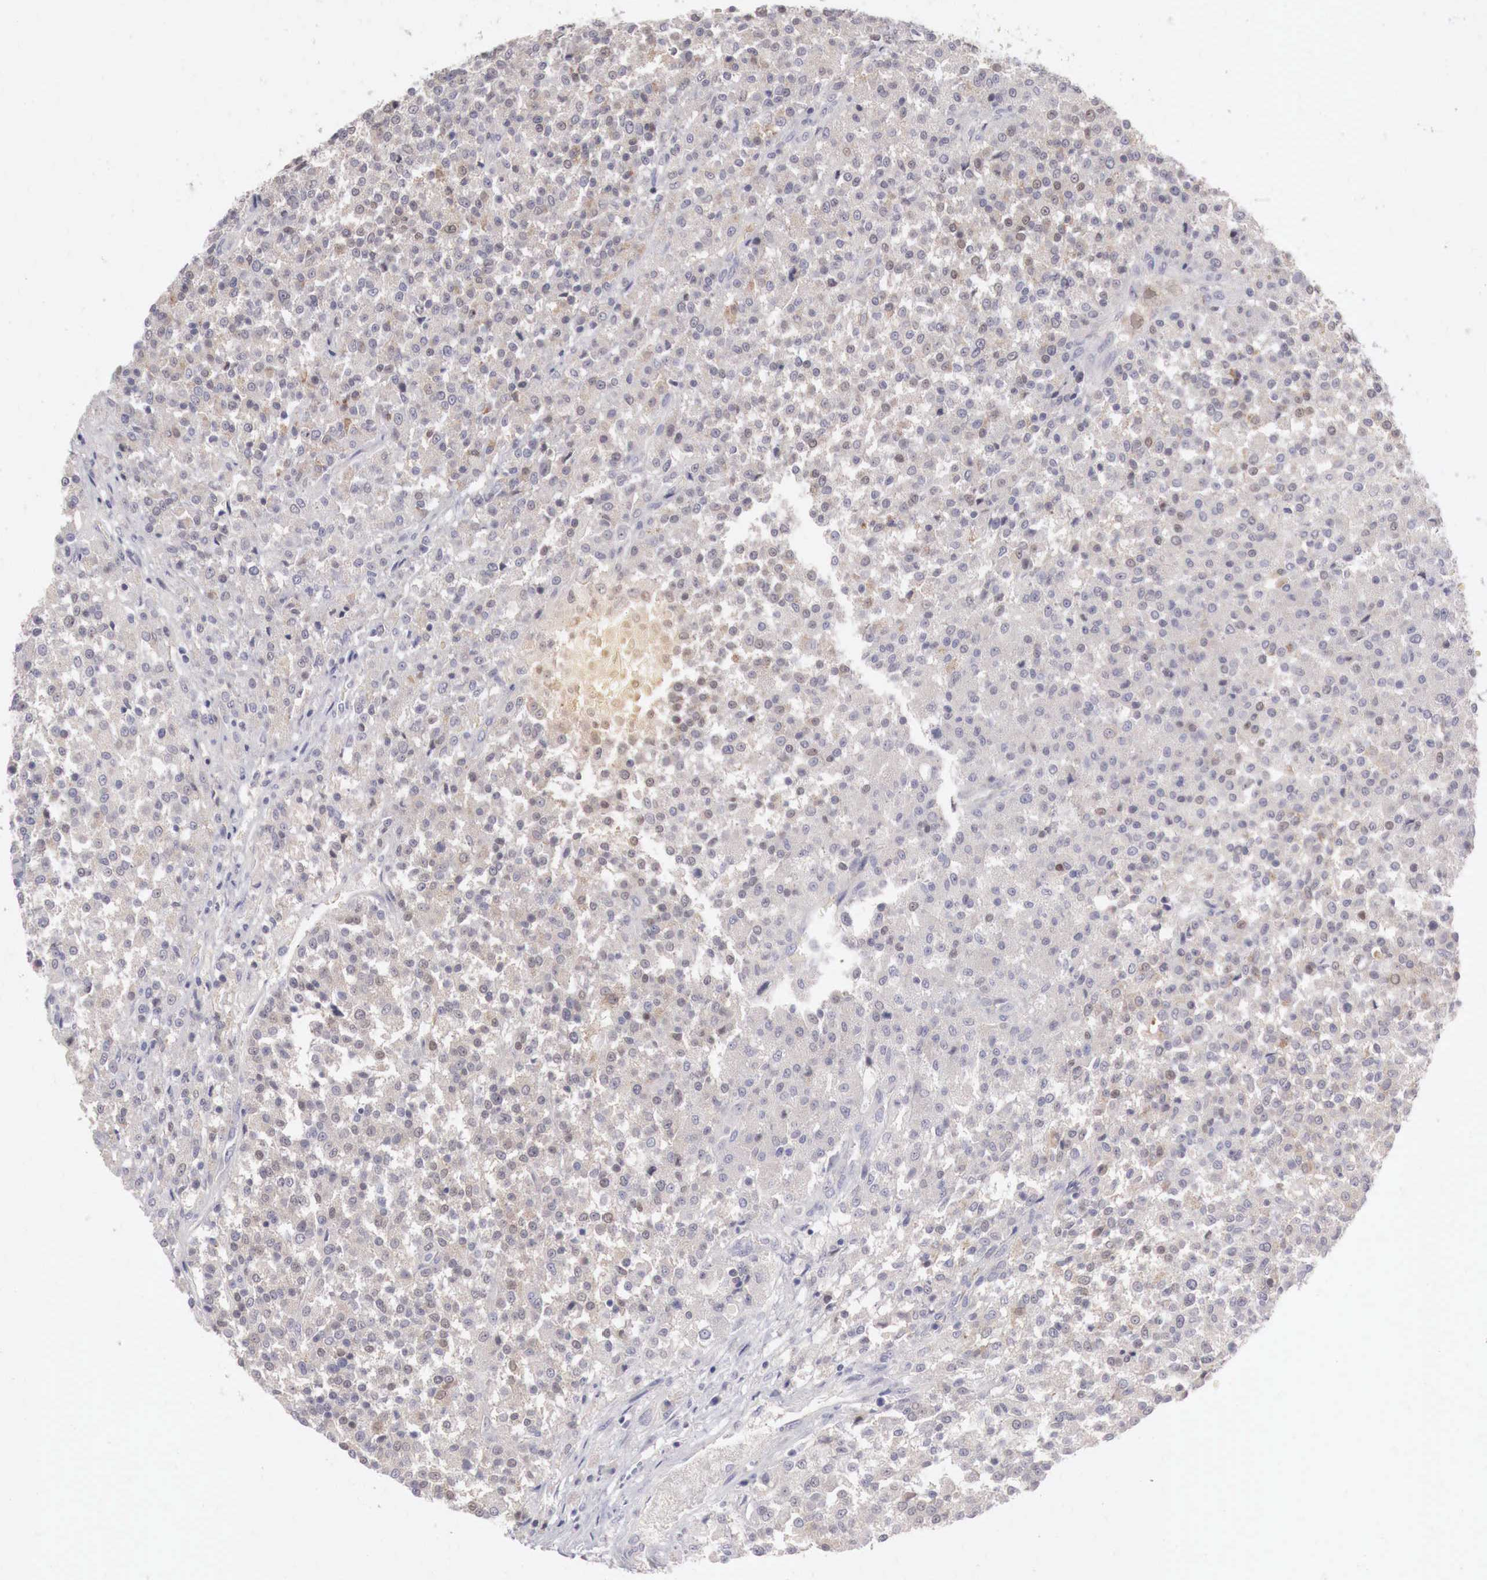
{"staining": {"intensity": "negative", "quantity": "none", "location": "none"}, "tissue": "testis cancer", "cell_type": "Tumor cells", "image_type": "cancer", "snomed": [{"axis": "morphology", "description": "Seminoma, NOS"}, {"axis": "topography", "description": "Testis"}], "caption": "Testis cancer was stained to show a protein in brown. There is no significant positivity in tumor cells.", "gene": "GATA1", "patient": {"sex": "male", "age": 59}}